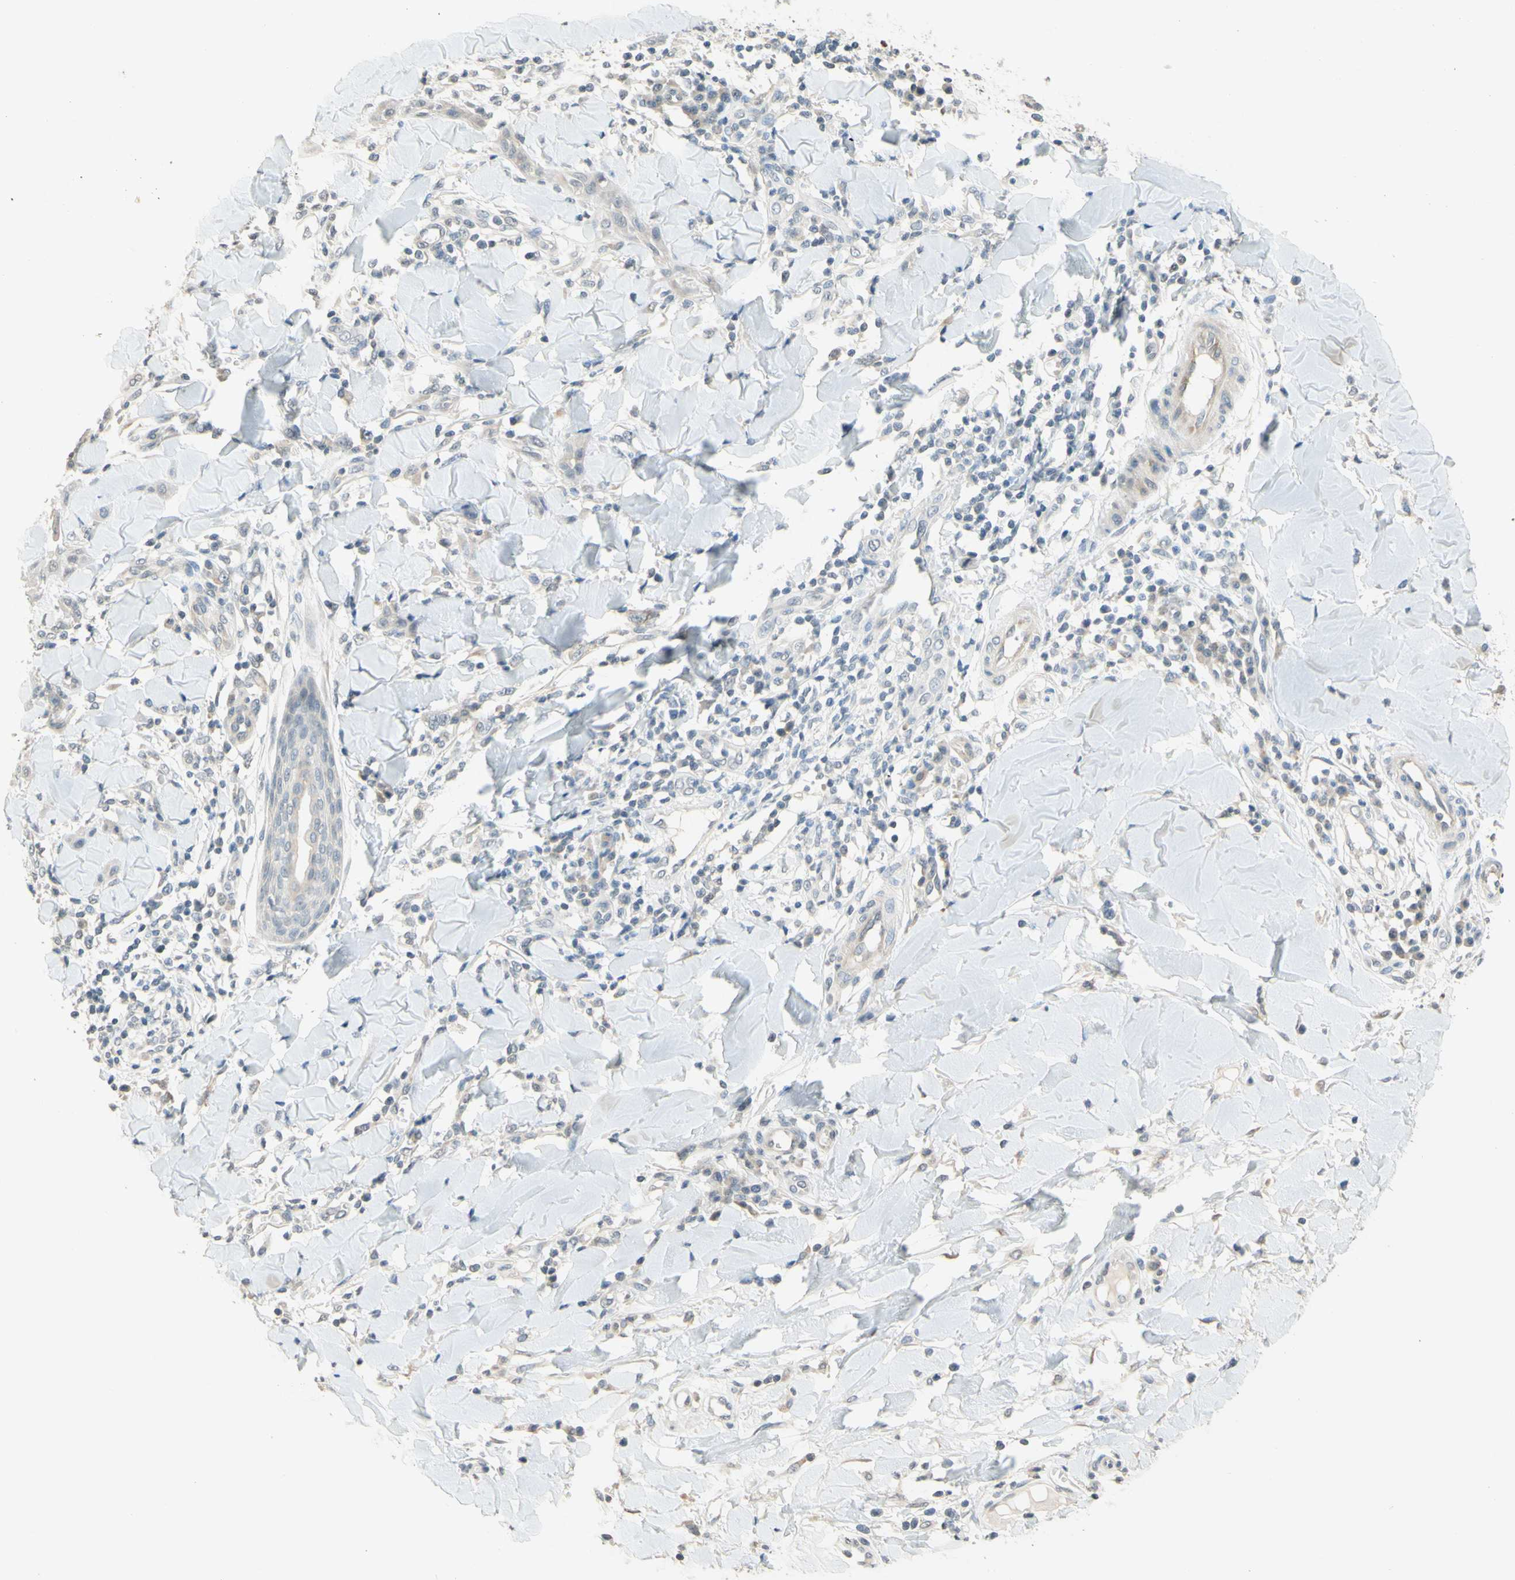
{"staining": {"intensity": "negative", "quantity": "none", "location": "none"}, "tissue": "skin cancer", "cell_type": "Tumor cells", "image_type": "cancer", "snomed": [{"axis": "morphology", "description": "Squamous cell carcinoma, NOS"}, {"axis": "topography", "description": "Skin"}], "caption": "Histopathology image shows no protein staining in tumor cells of skin cancer (squamous cell carcinoma) tissue.", "gene": "MAG", "patient": {"sex": "male", "age": 24}}